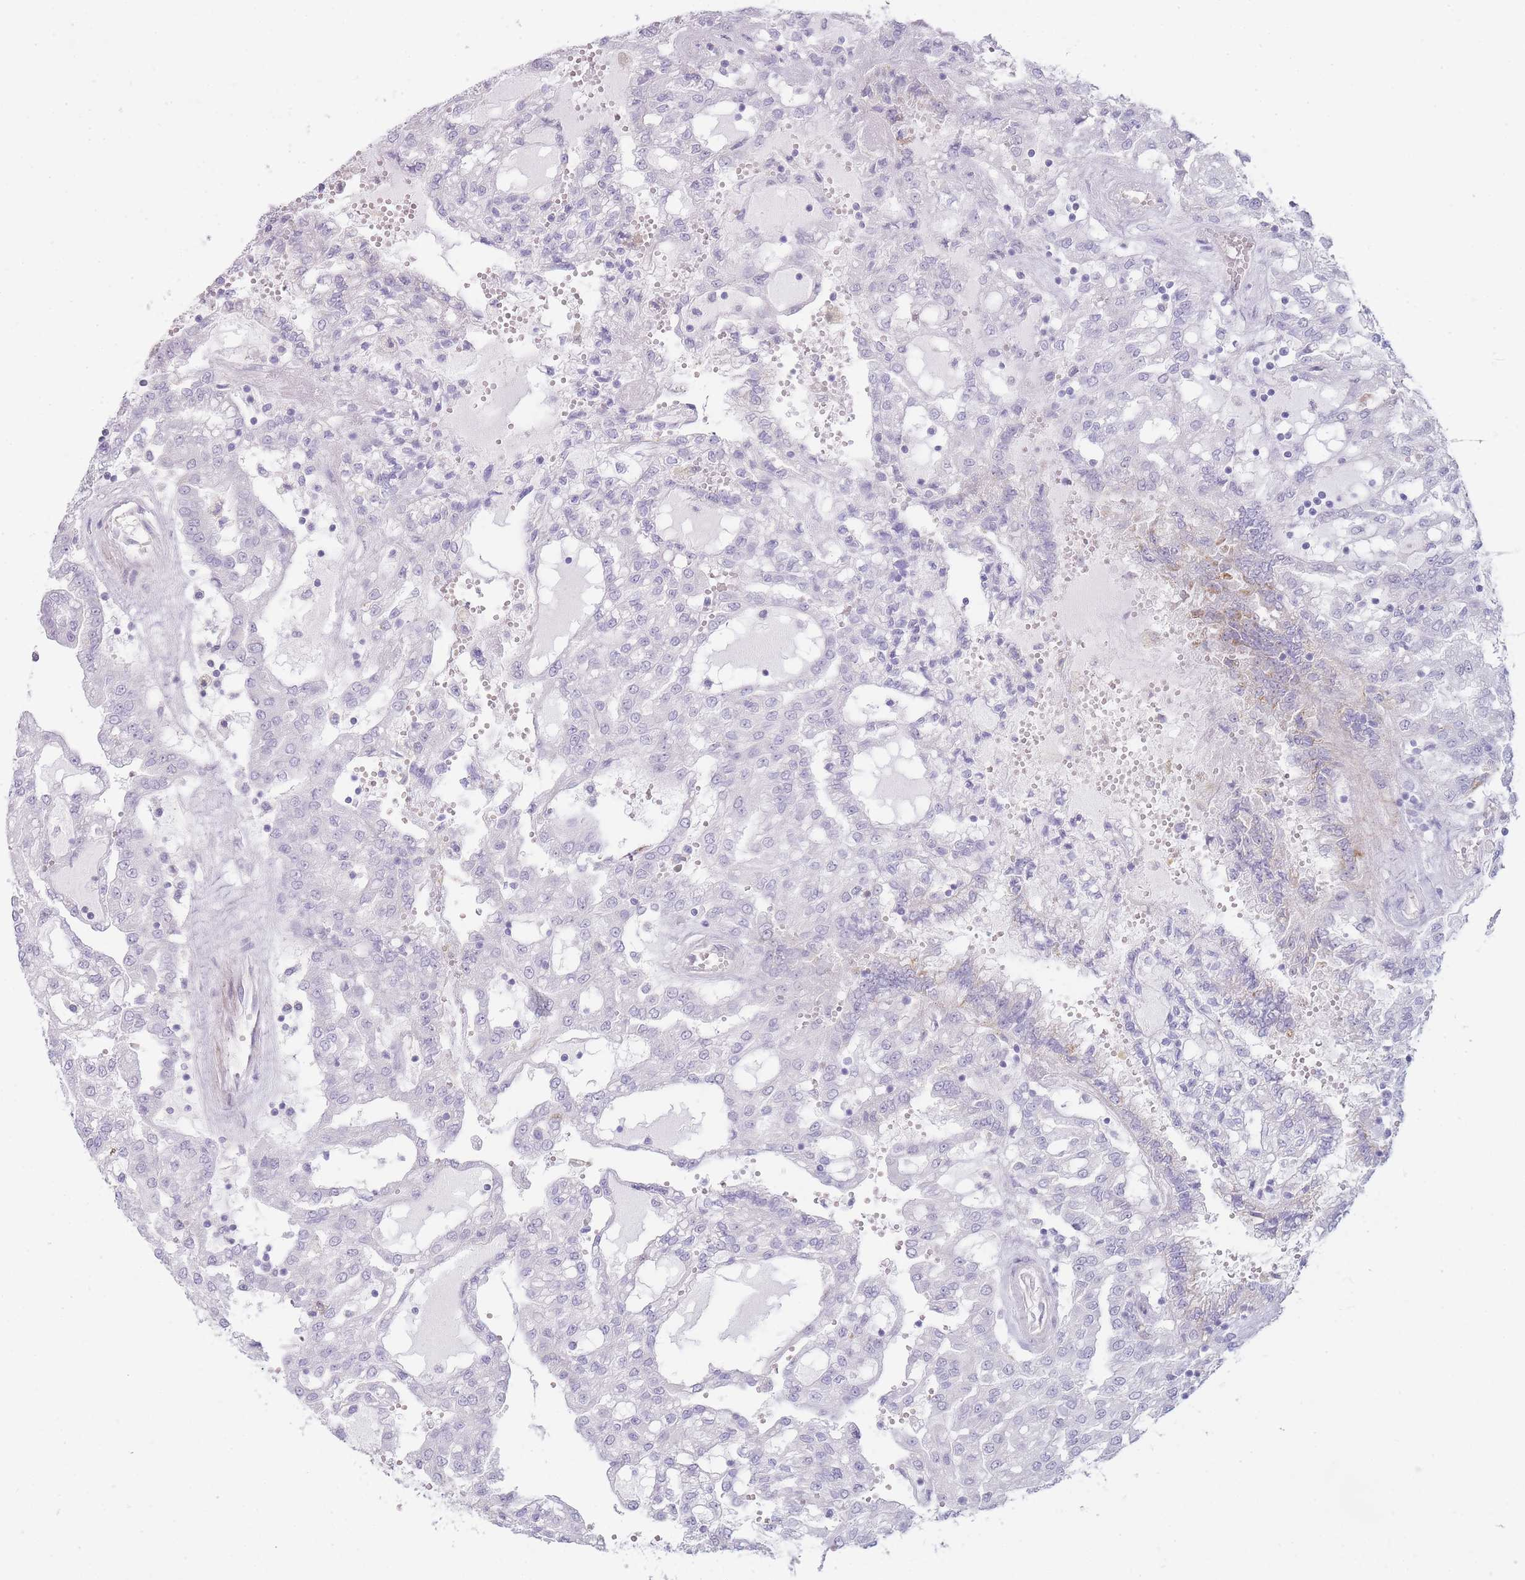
{"staining": {"intensity": "negative", "quantity": "none", "location": "none"}, "tissue": "renal cancer", "cell_type": "Tumor cells", "image_type": "cancer", "snomed": [{"axis": "morphology", "description": "Adenocarcinoma, NOS"}, {"axis": "topography", "description": "Kidney"}], "caption": "An IHC image of renal cancer is shown. There is no staining in tumor cells of renal cancer.", "gene": "UTP14A", "patient": {"sex": "male", "age": 63}}